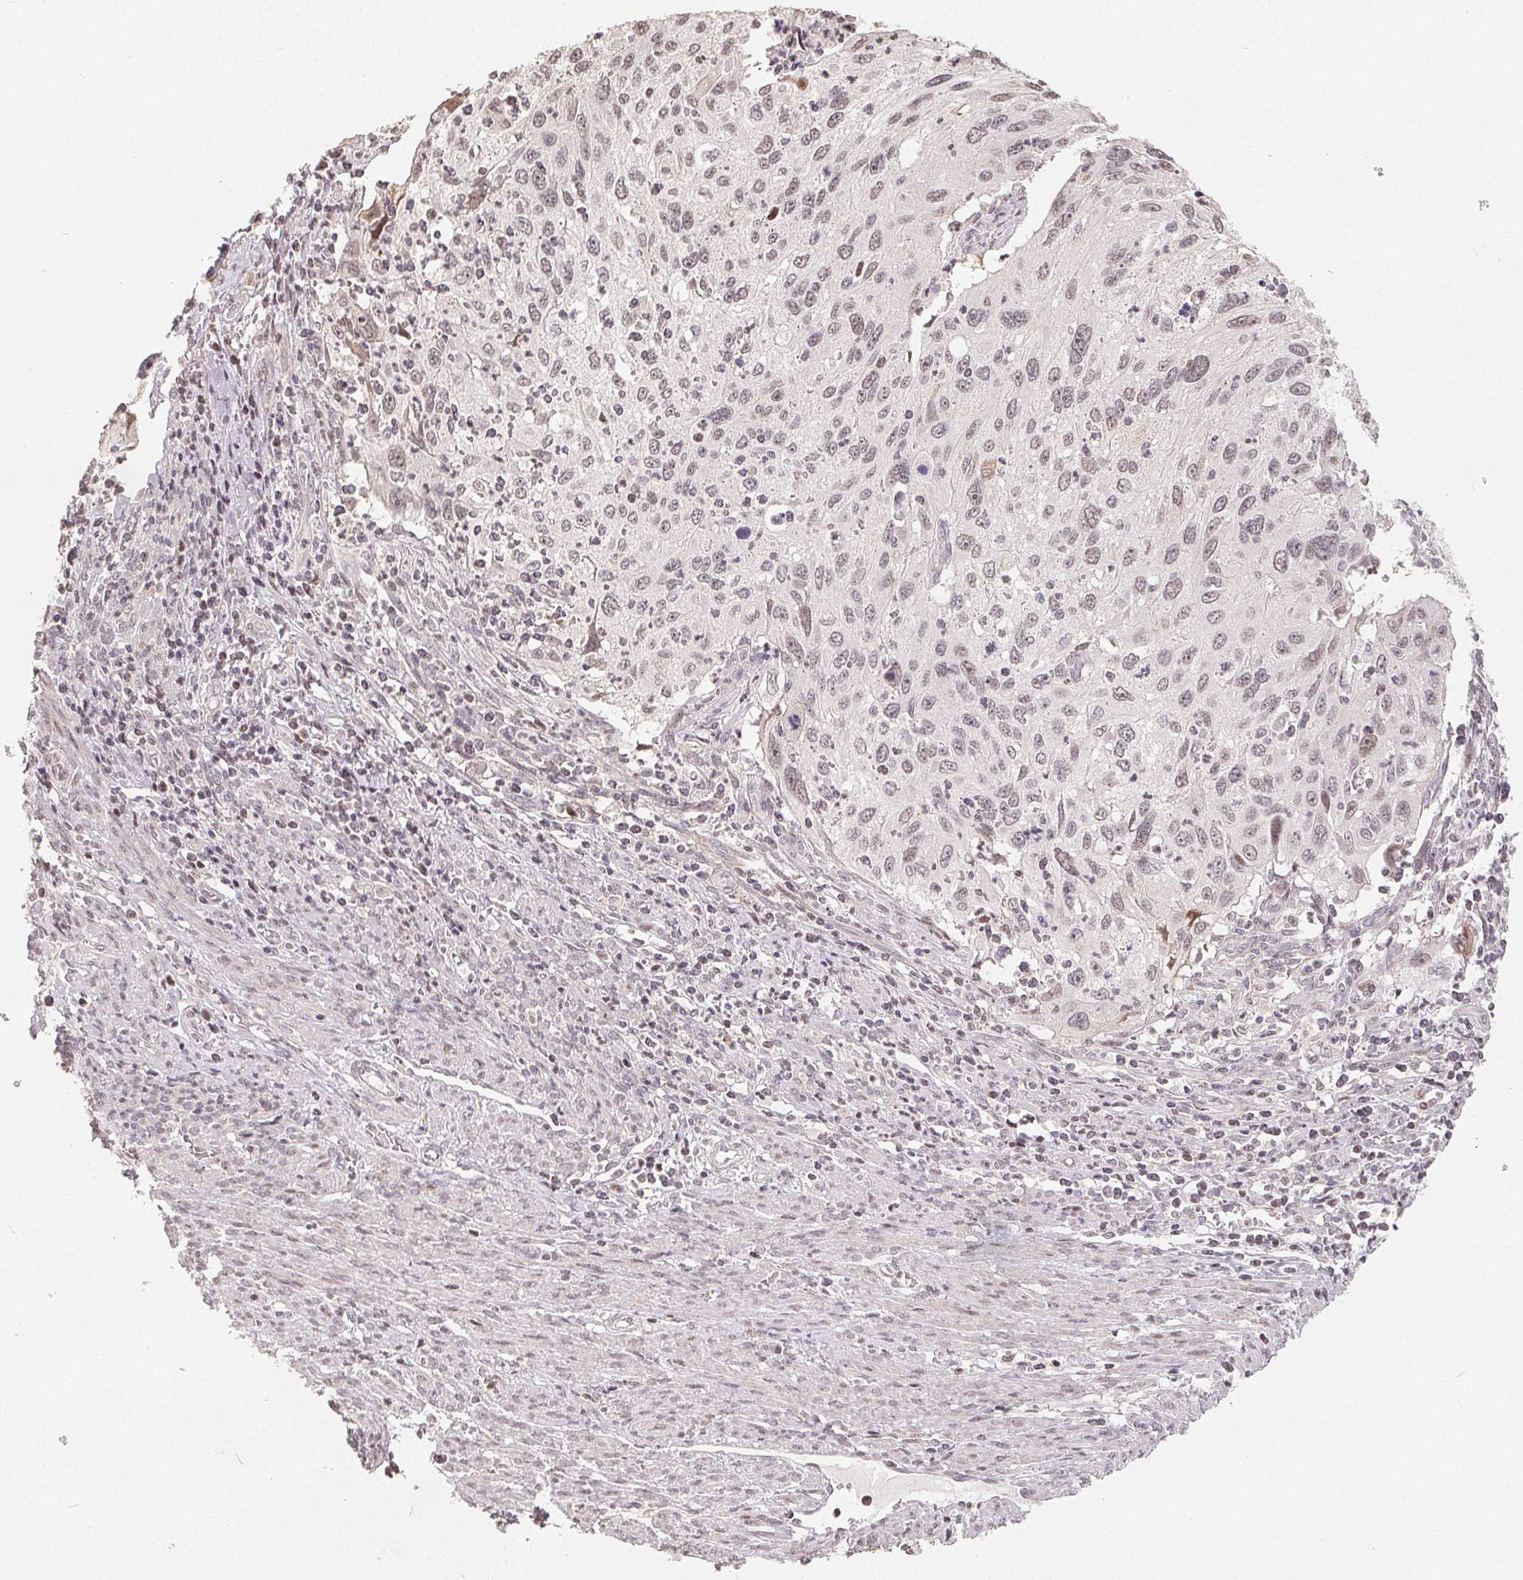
{"staining": {"intensity": "weak", "quantity": "25%-75%", "location": "nuclear"}, "tissue": "cervical cancer", "cell_type": "Tumor cells", "image_type": "cancer", "snomed": [{"axis": "morphology", "description": "Squamous cell carcinoma, NOS"}, {"axis": "topography", "description": "Cervix"}], "caption": "A low amount of weak nuclear staining is appreciated in about 25%-75% of tumor cells in squamous cell carcinoma (cervical) tissue. The staining was performed using DAB (3,3'-diaminobenzidine) to visualize the protein expression in brown, while the nuclei were stained in blue with hematoxylin (Magnification: 20x).", "gene": "CCDC138", "patient": {"sex": "female", "age": 70}}